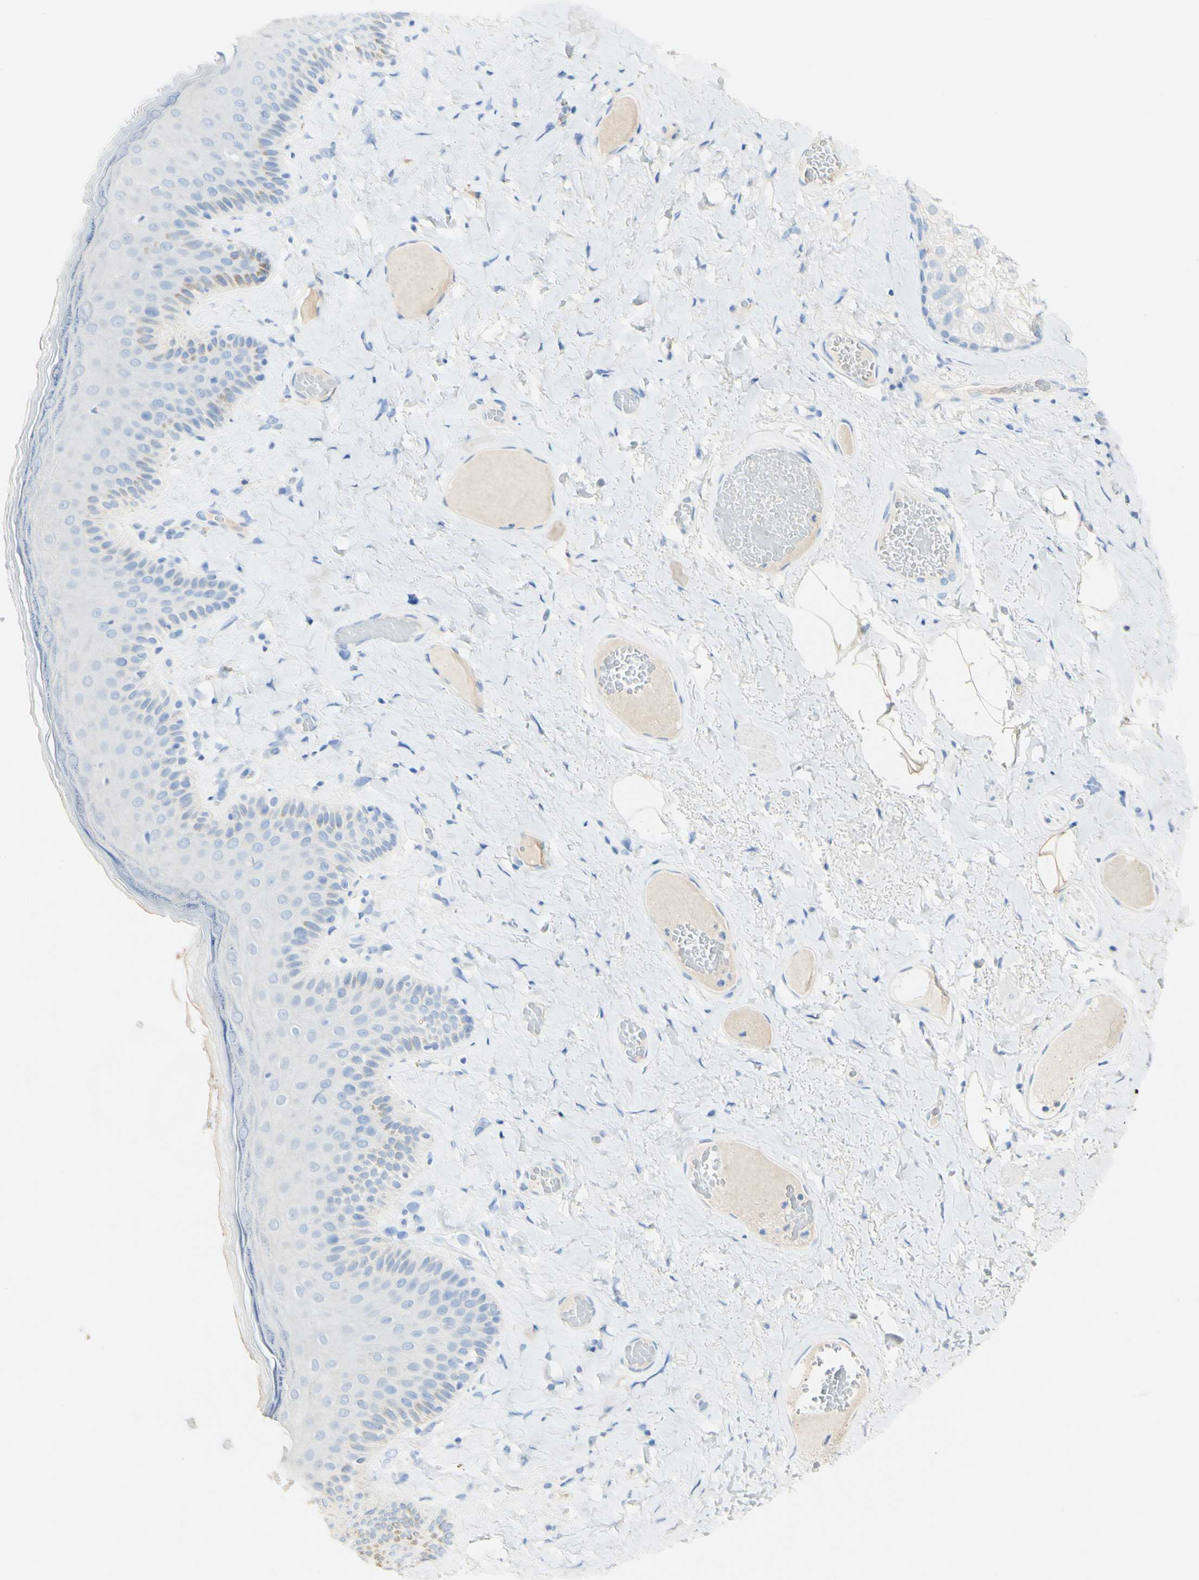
{"staining": {"intensity": "weak", "quantity": "<25%", "location": "cytoplasmic/membranous"}, "tissue": "skin", "cell_type": "Epidermal cells", "image_type": "normal", "snomed": [{"axis": "morphology", "description": "Normal tissue, NOS"}, {"axis": "topography", "description": "Anal"}], "caption": "Skin was stained to show a protein in brown. There is no significant staining in epidermal cells.", "gene": "PIGR", "patient": {"sex": "male", "age": 69}}